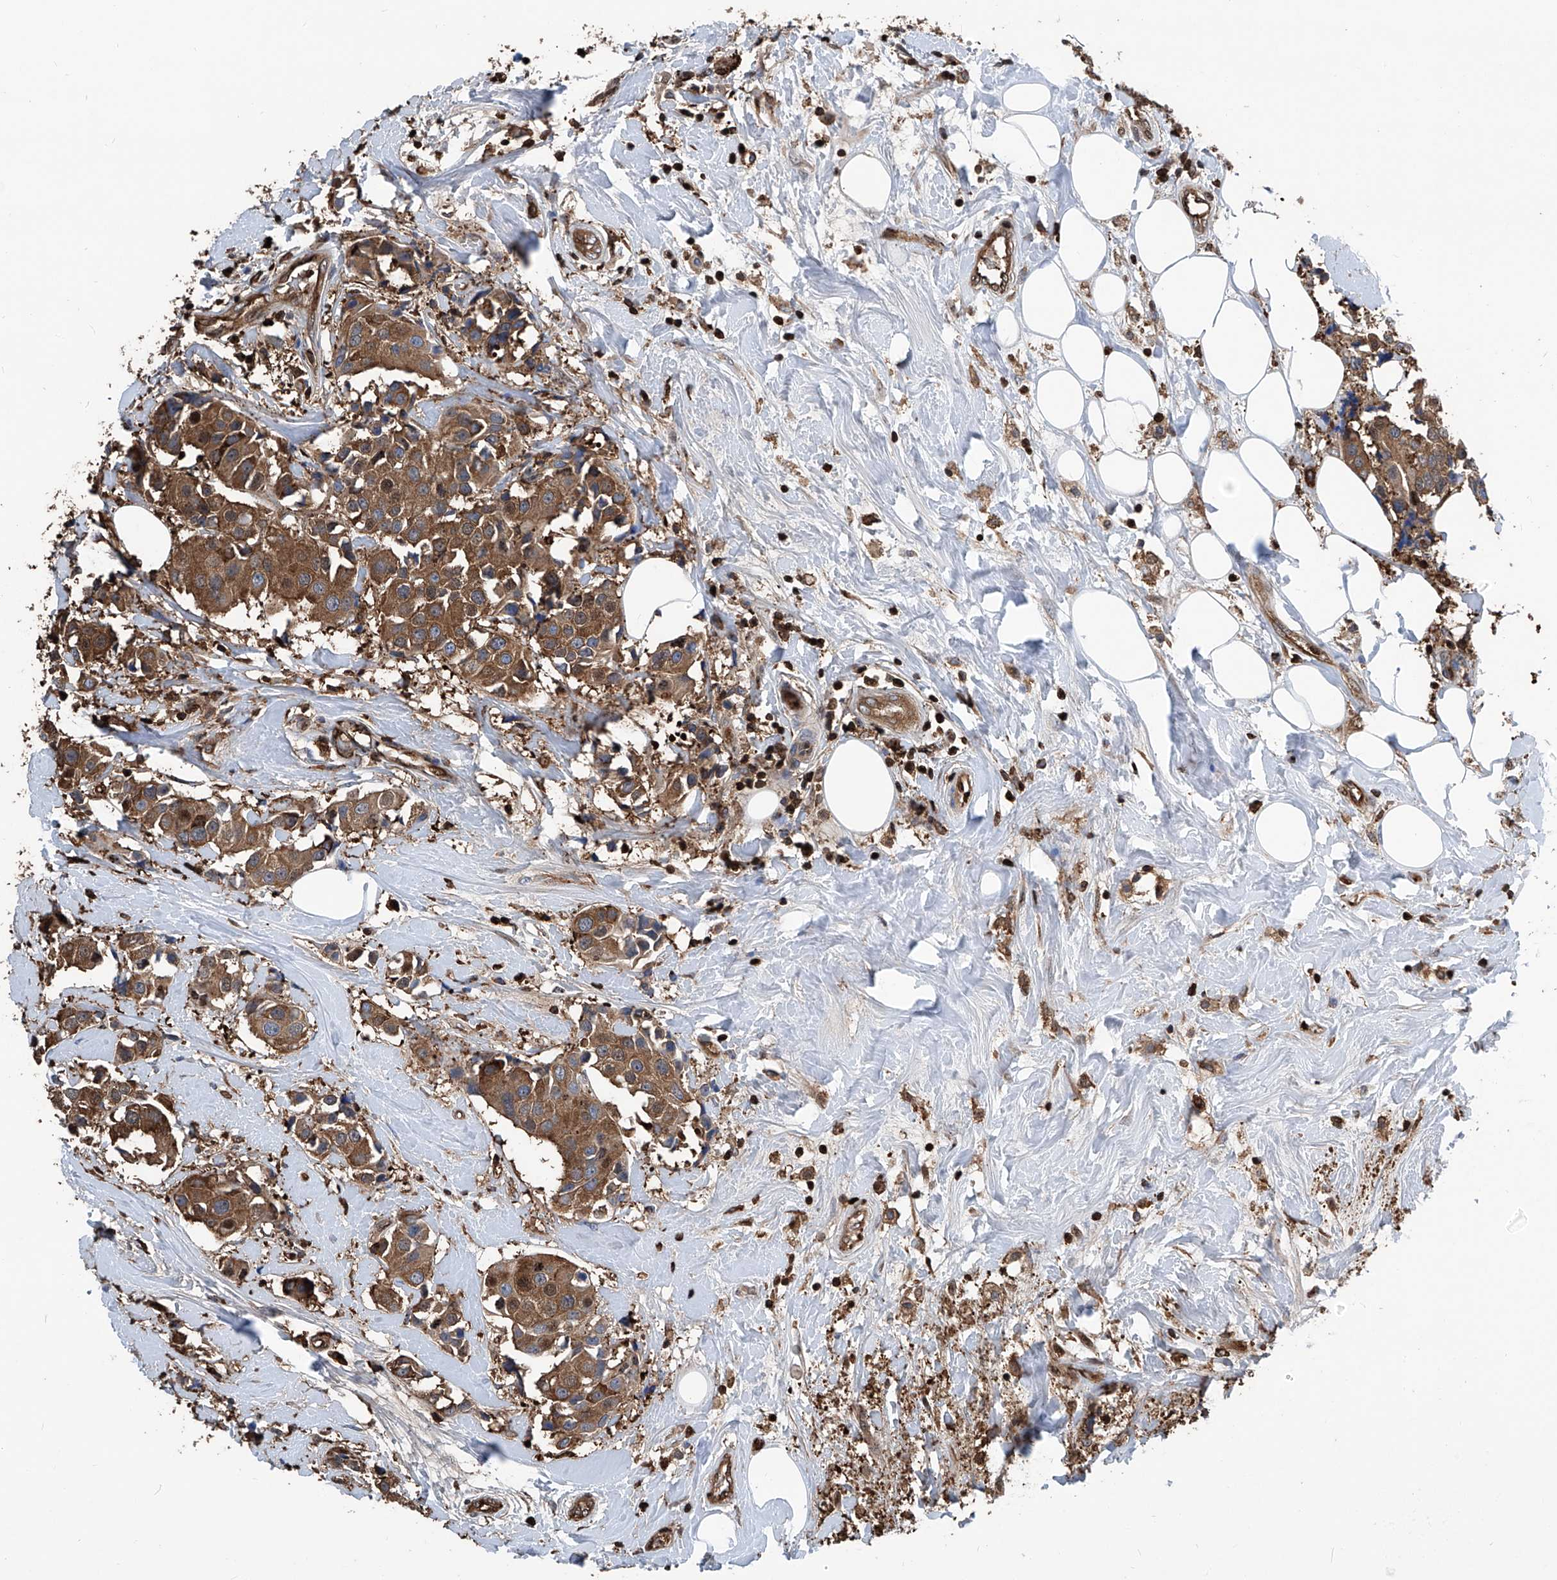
{"staining": {"intensity": "moderate", "quantity": ">75%", "location": "cytoplasmic/membranous"}, "tissue": "breast cancer", "cell_type": "Tumor cells", "image_type": "cancer", "snomed": [{"axis": "morphology", "description": "Normal tissue, NOS"}, {"axis": "morphology", "description": "Duct carcinoma"}, {"axis": "topography", "description": "Breast"}], "caption": "Breast cancer stained for a protein exhibits moderate cytoplasmic/membranous positivity in tumor cells.", "gene": "ZNF484", "patient": {"sex": "female", "age": 39}}